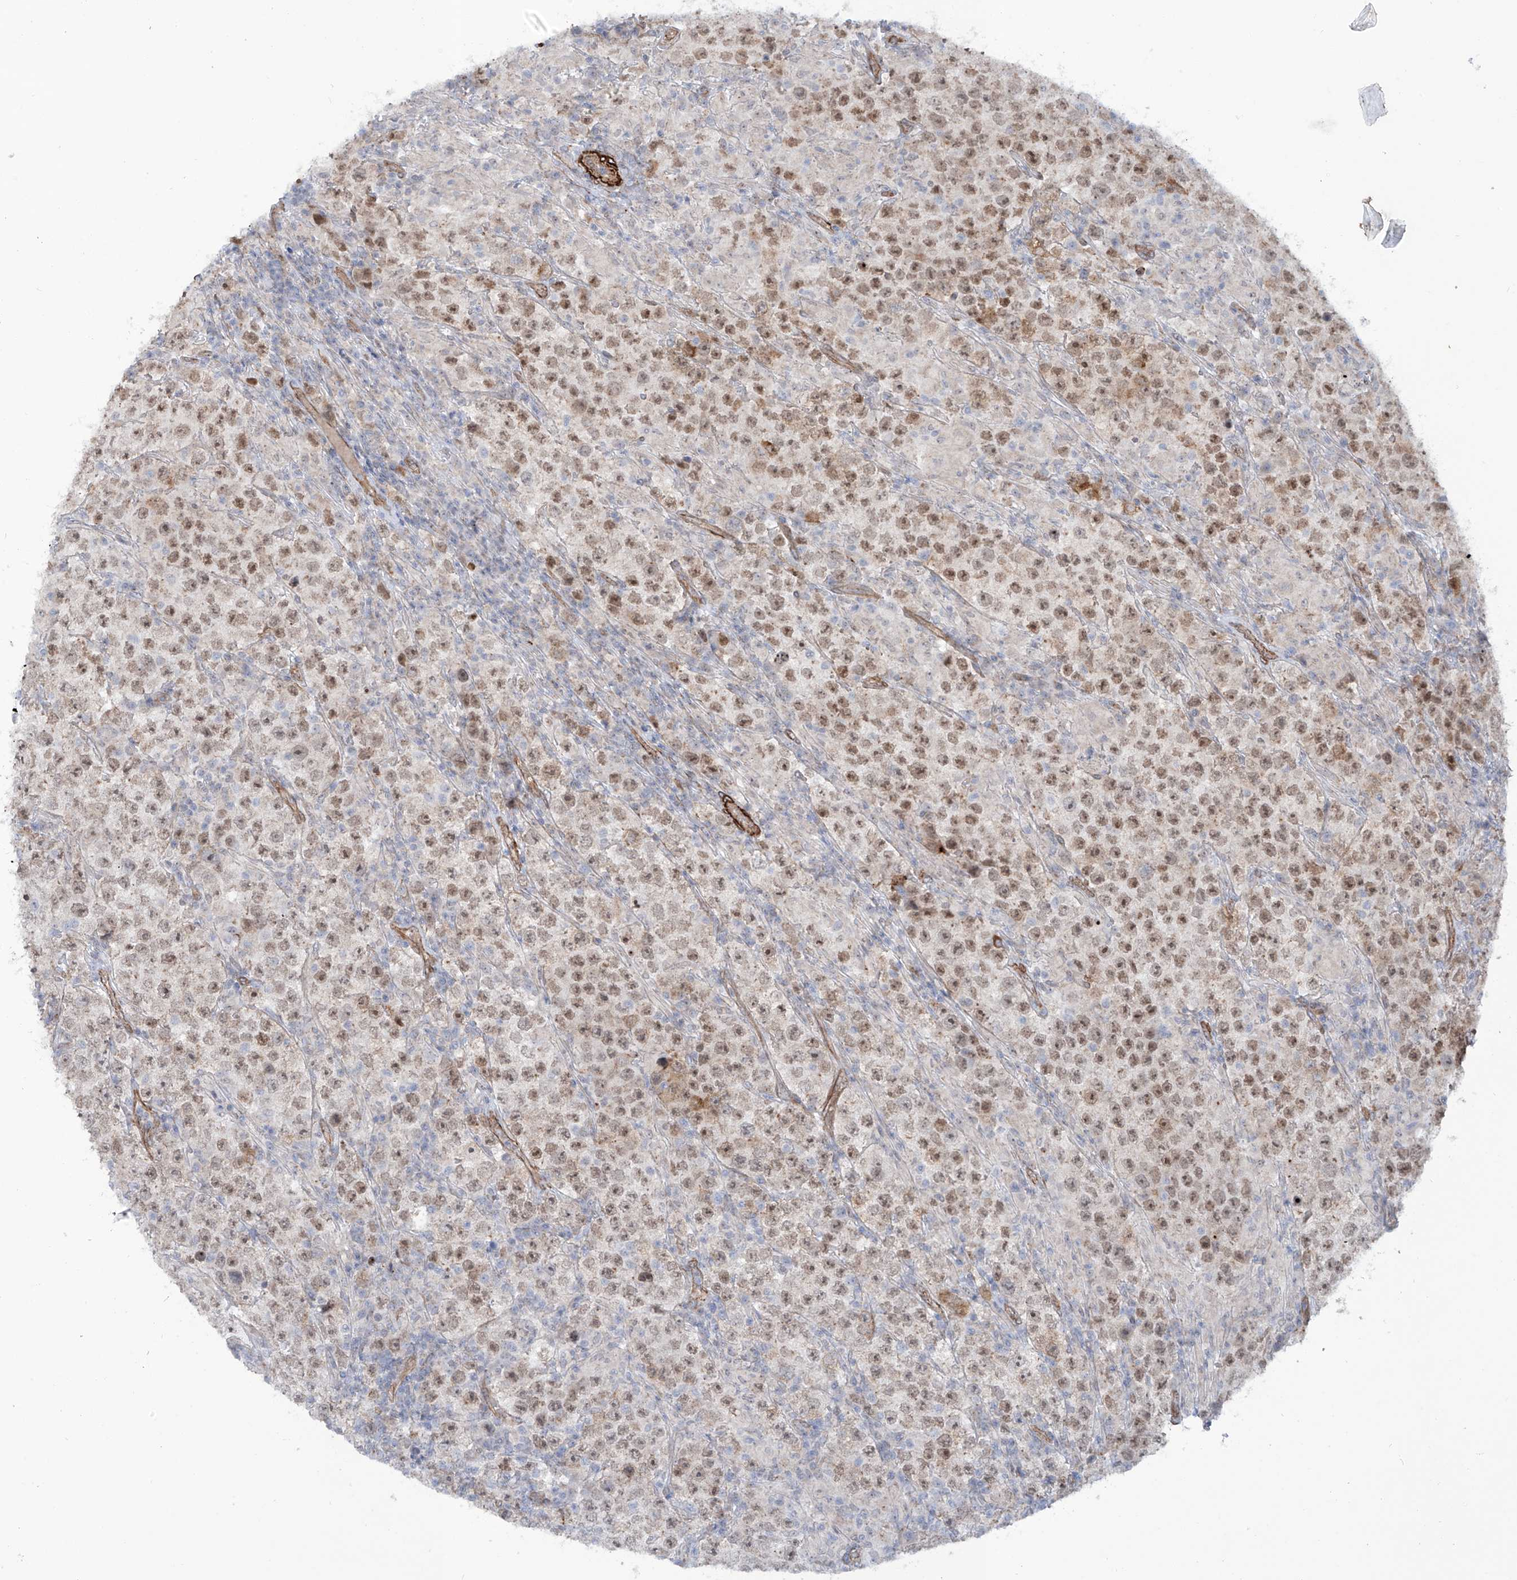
{"staining": {"intensity": "moderate", "quantity": ">75%", "location": "nuclear"}, "tissue": "testis cancer", "cell_type": "Tumor cells", "image_type": "cancer", "snomed": [{"axis": "morphology", "description": "Normal tissue, NOS"}, {"axis": "morphology", "description": "Urothelial carcinoma, High grade"}, {"axis": "morphology", "description": "Seminoma, NOS"}, {"axis": "morphology", "description": "Carcinoma, Embryonal, NOS"}, {"axis": "topography", "description": "Urinary bladder"}, {"axis": "topography", "description": "Testis"}], "caption": "Human testis cancer stained with a protein marker demonstrates moderate staining in tumor cells.", "gene": "ZNF490", "patient": {"sex": "male", "age": 41}}